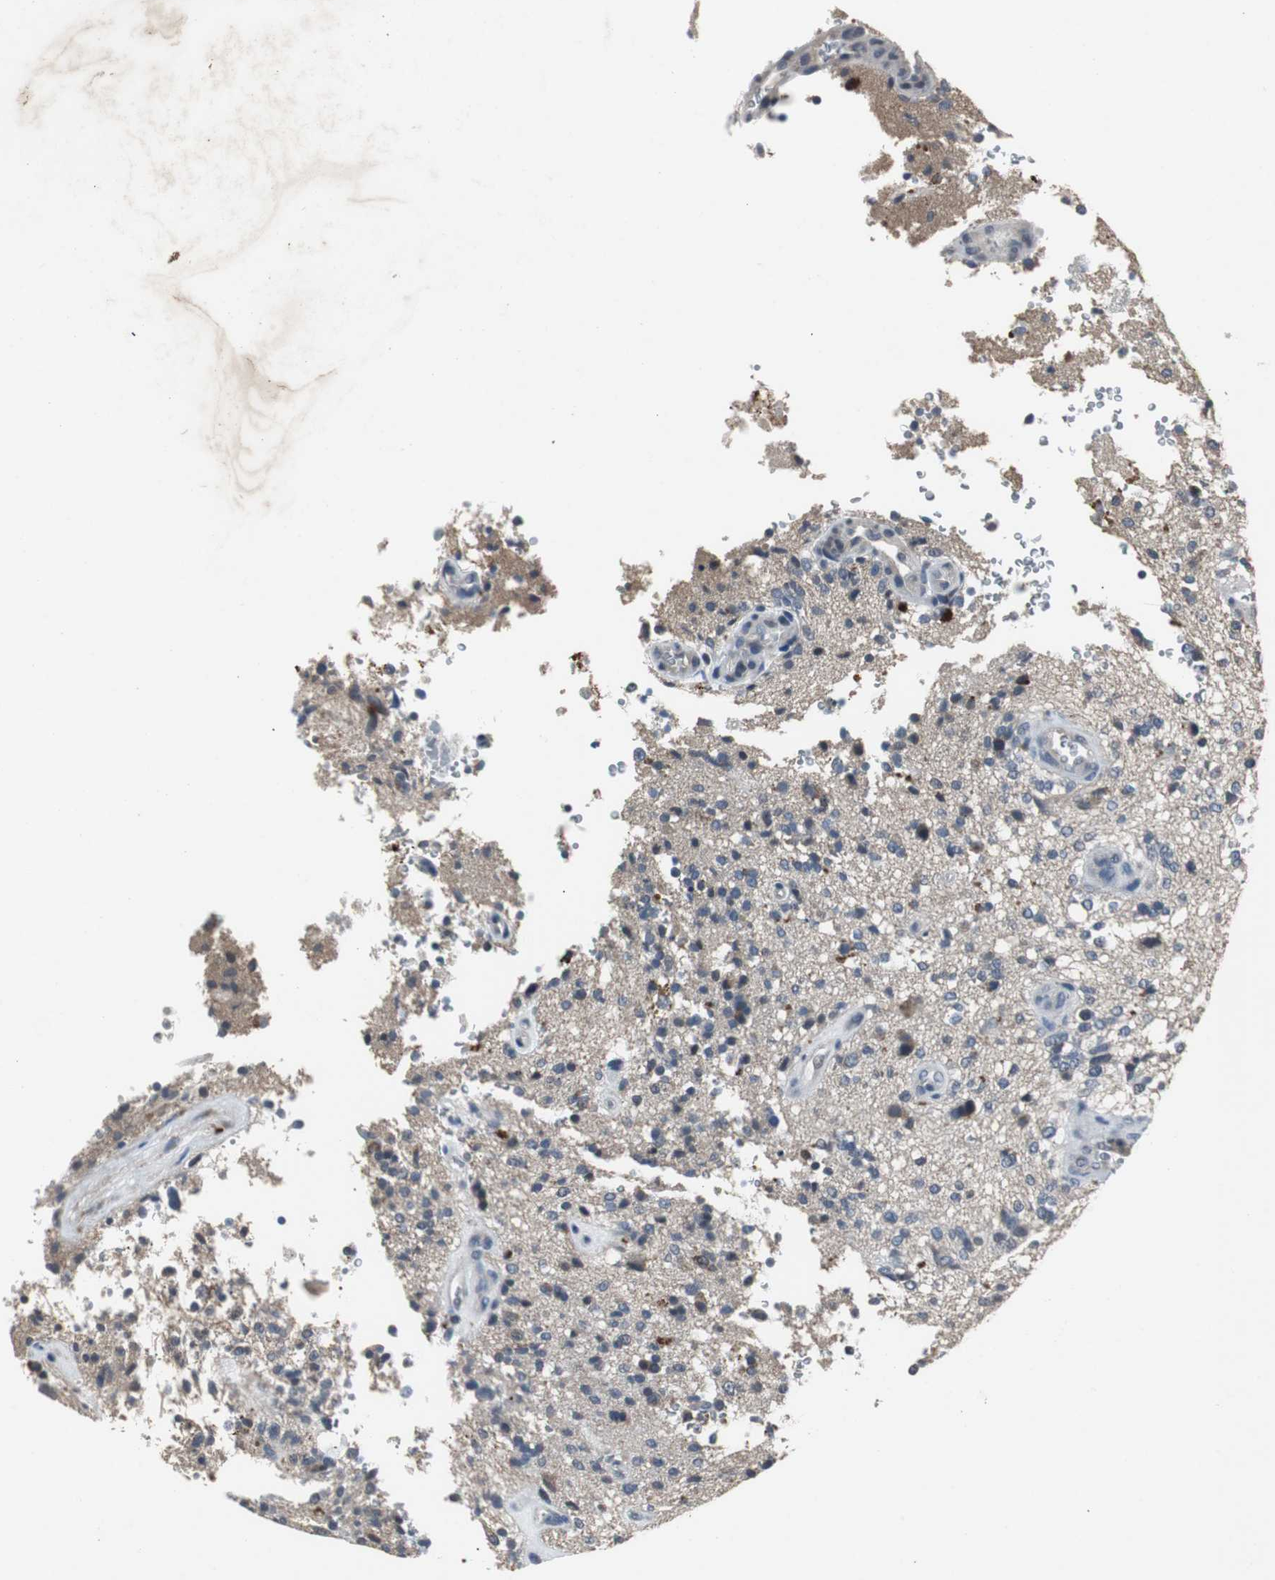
{"staining": {"intensity": "moderate", "quantity": "25%-75%", "location": "cytoplasmic/membranous"}, "tissue": "glioma", "cell_type": "Tumor cells", "image_type": "cancer", "snomed": [{"axis": "morphology", "description": "Normal tissue, NOS"}, {"axis": "morphology", "description": "Glioma, malignant, High grade"}, {"axis": "topography", "description": "Cerebral cortex"}], "caption": "Moderate cytoplasmic/membranous staining for a protein is seen in approximately 25%-75% of tumor cells of malignant high-grade glioma using immunohistochemistry.", "gene": "PCYT1B", "patient": {"sex": "male", "age": 75}}